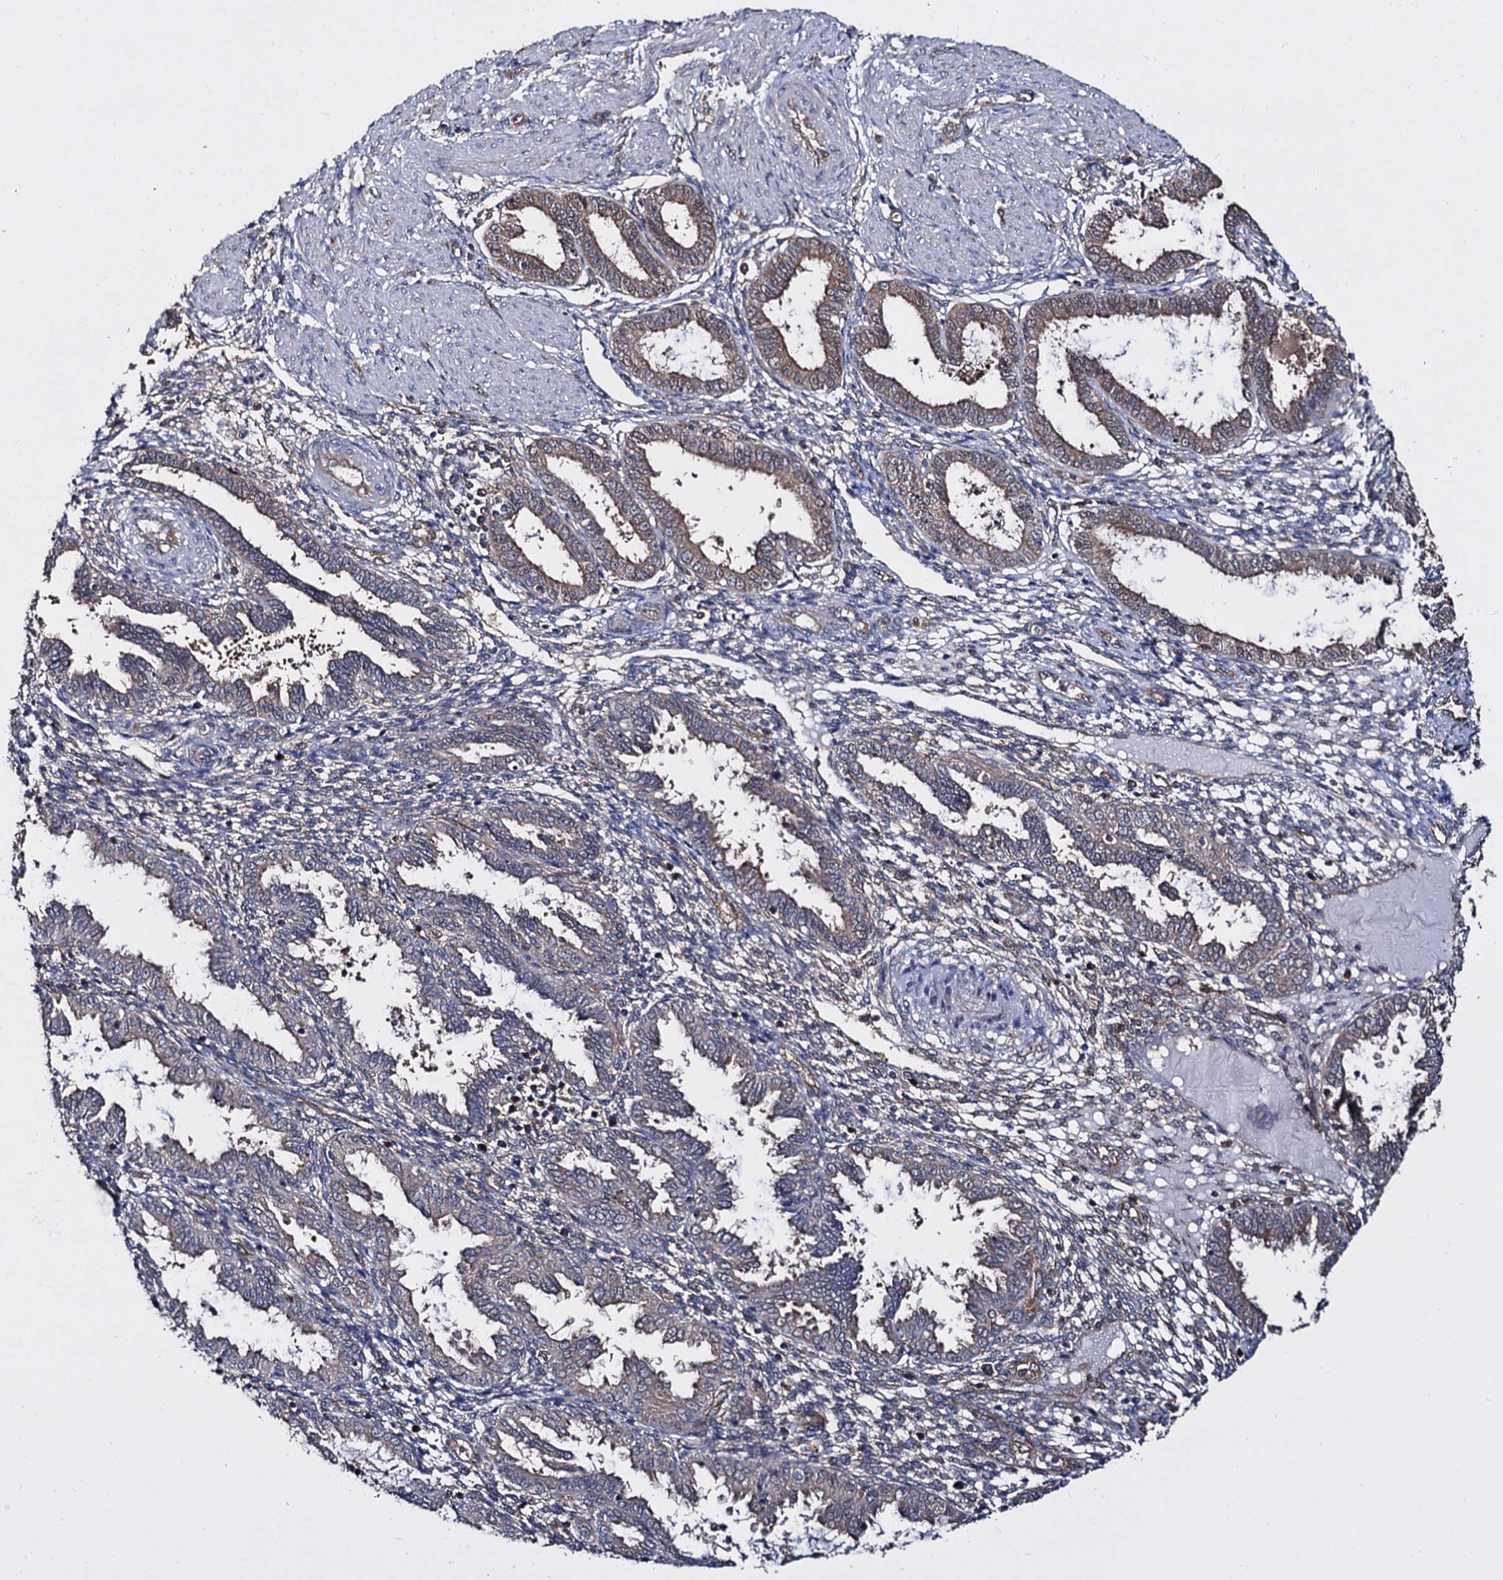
{"staining": {"intensity": "weak", "quantity": "<25%", "location": "cytoplasmic/membranous"}, "tissue": "endometrium", "cell_type": "Cells in endometrial stroma", "image_type": "normal", "snomed": [{"axis": "morphology", "description": "Normal tissue, NOS"}, {"axis": "topography", "description": "Endometrium"}], "caption": "This is a micrograph of immunohistochemistry staining of unremarkable endometrium, which shows no positivity in cells in endometrial stroma.", "gene": "NME1", "patient": {"sex": "female", "age": 33}}